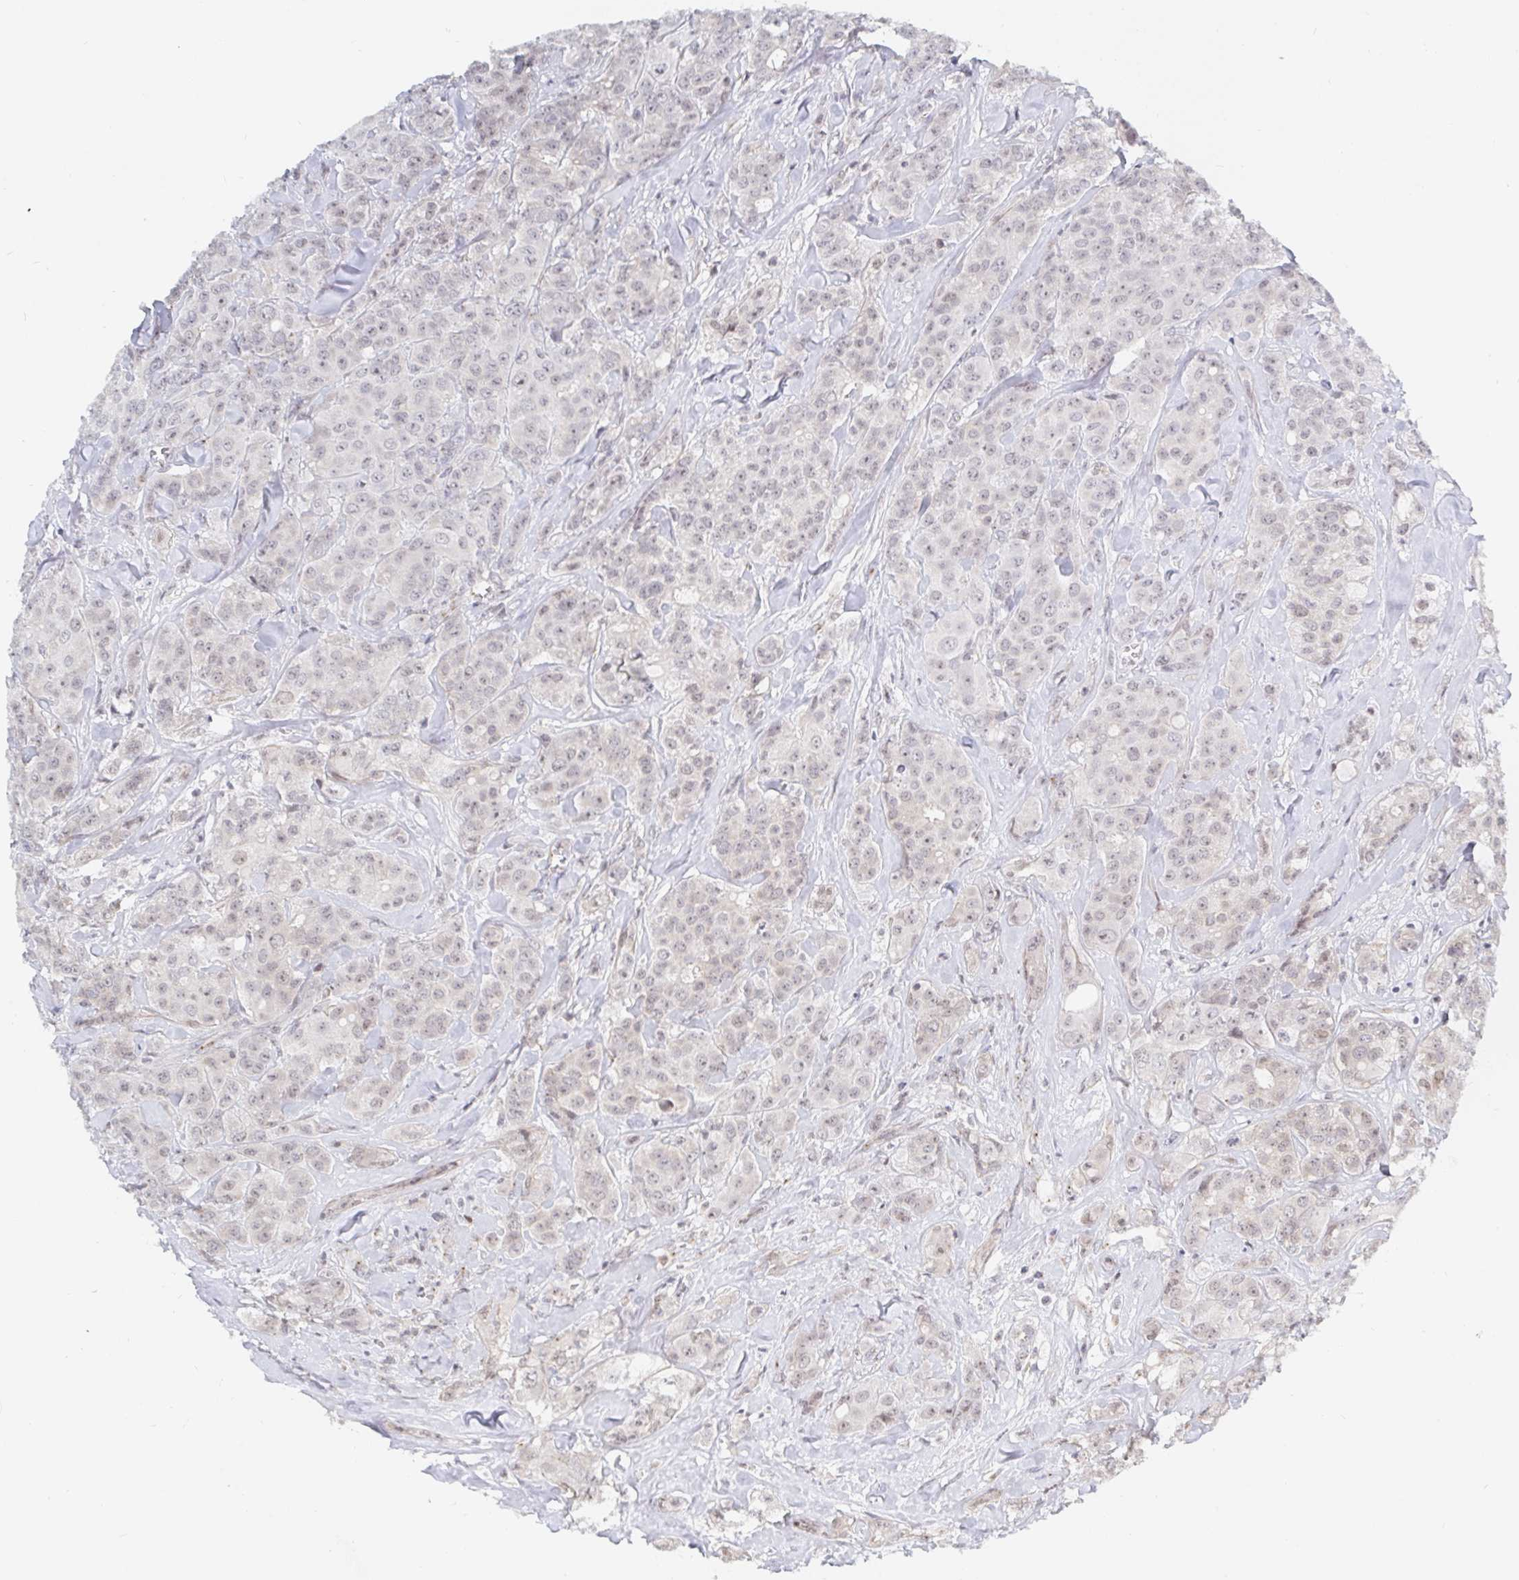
{"staining": {"intensity": "weak", "quantity": "25%-75%", "location": "nuclear"}, "tissue": "breast cancer", "cell_type": "Tumor cells", "image_type": "cancer", "snomed": [{"axis": "morphology", "description": "Normal tissue, NOS"}, {"axis": "morphology", "description": "Duct carcinoma"}, {"axis": "topography", "description": "Breast"}], "caption": "Weak nuclear expression for a protein is identified in approximately 25%-75% of tumor cells of breast cancer (intraductal carcinoma) using immunohistochemistry.", "gene": "CHD2", "patient": {"sex": "female", "age": 43}}